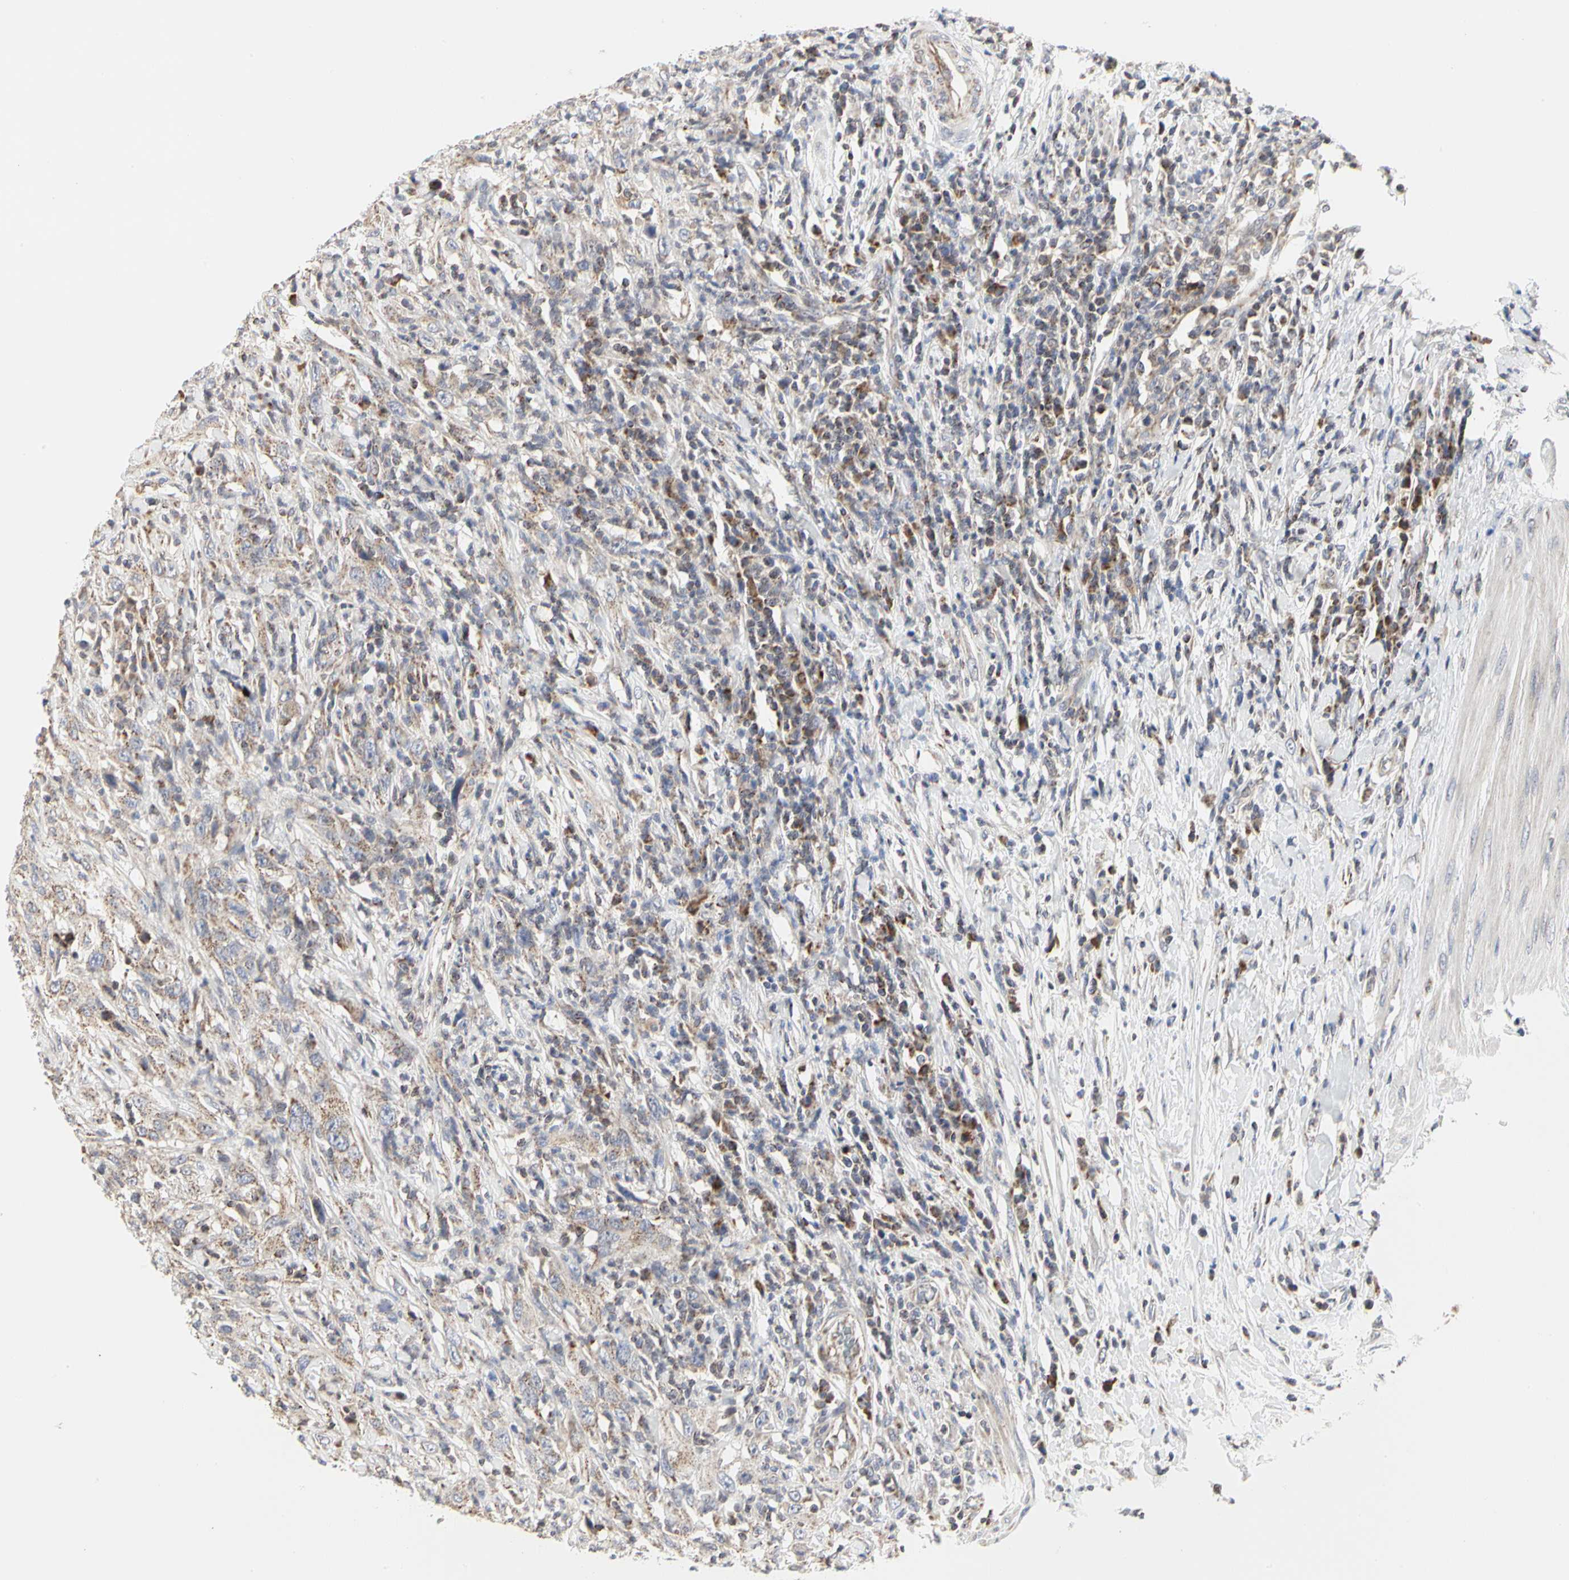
{"staining": {"intensity": "weak", "quantity": ">75%", "location": "cytoplasmic/membranous"}, "tissue": "urothelial cancer", "cell_type": "Tumor cells", "image_type": "cancer", "snomed": [{"axis": "morphology", "description": "Urothelial carcinoma, High grade"}, {"axis": "topography", "description": "Urinary bladder"}], "caption": "Urothelial carcinoma (high-grade) was stained to show a protein in brown. There is low levels of weak cytoplasmic/membranous expression in approximately >75% of tumor cells.", "gene": "TSKU", "patient": {"sex": "male", "age": 61}}